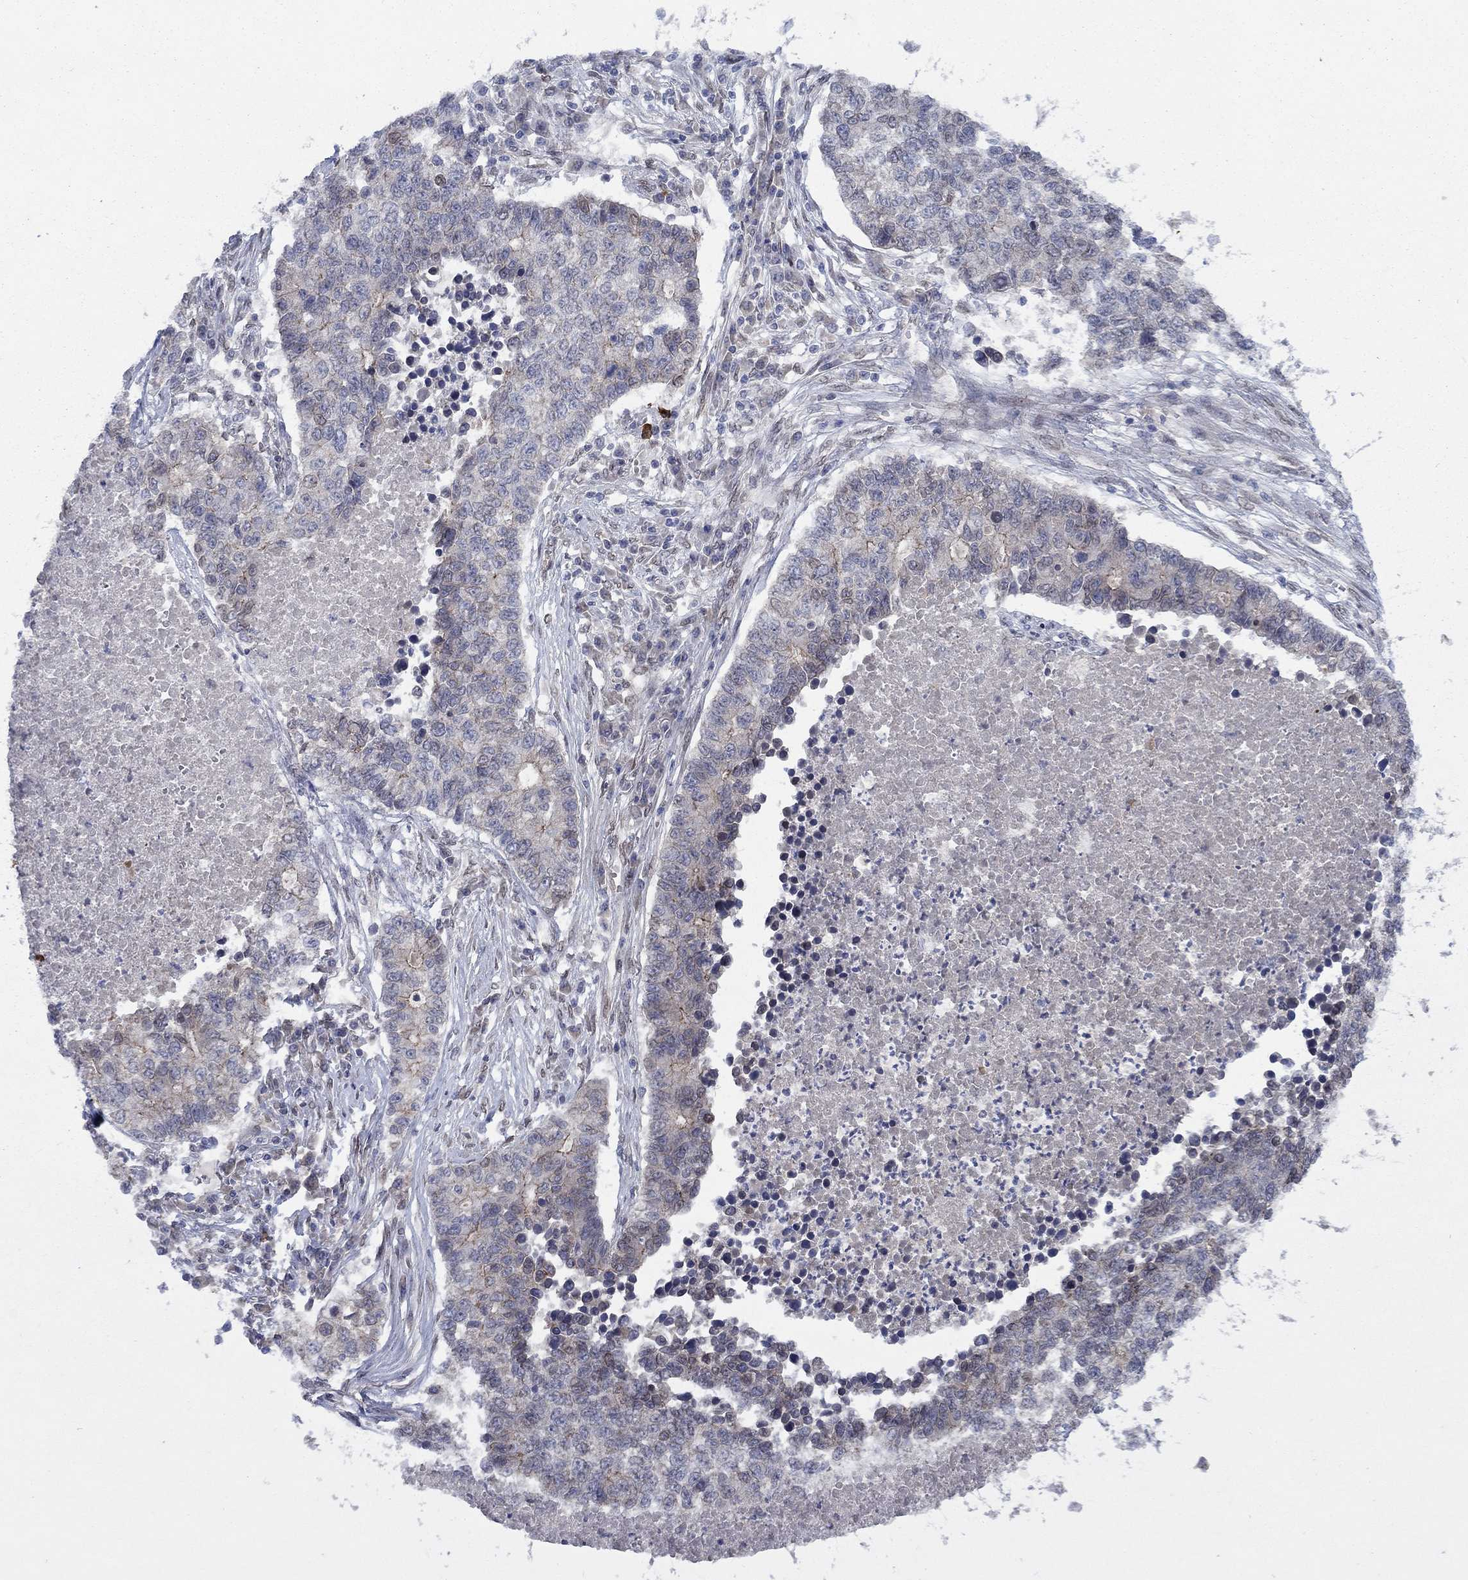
{"staining": {"intensity": "moderate", "quantity": "<25%", "location": "cytoplasmic/membranous"}, "tissue": "lung cancer", "cell_type": "Tumor cells", "image_type": "cancer", "snomed": [{"axis": "morphology", "description": "Adenocarcinoma, NOS"}, {"axis": "topography", "description": "Lung"}], "caption": "Immunohistochemistry (IHC) of lung cancer reveals low levels of moderate cytoplasmic/membranous positivity in about <25% of tumor cells.", "gene": "EMC9", "patient": {"sex": "male", "age": 57}}